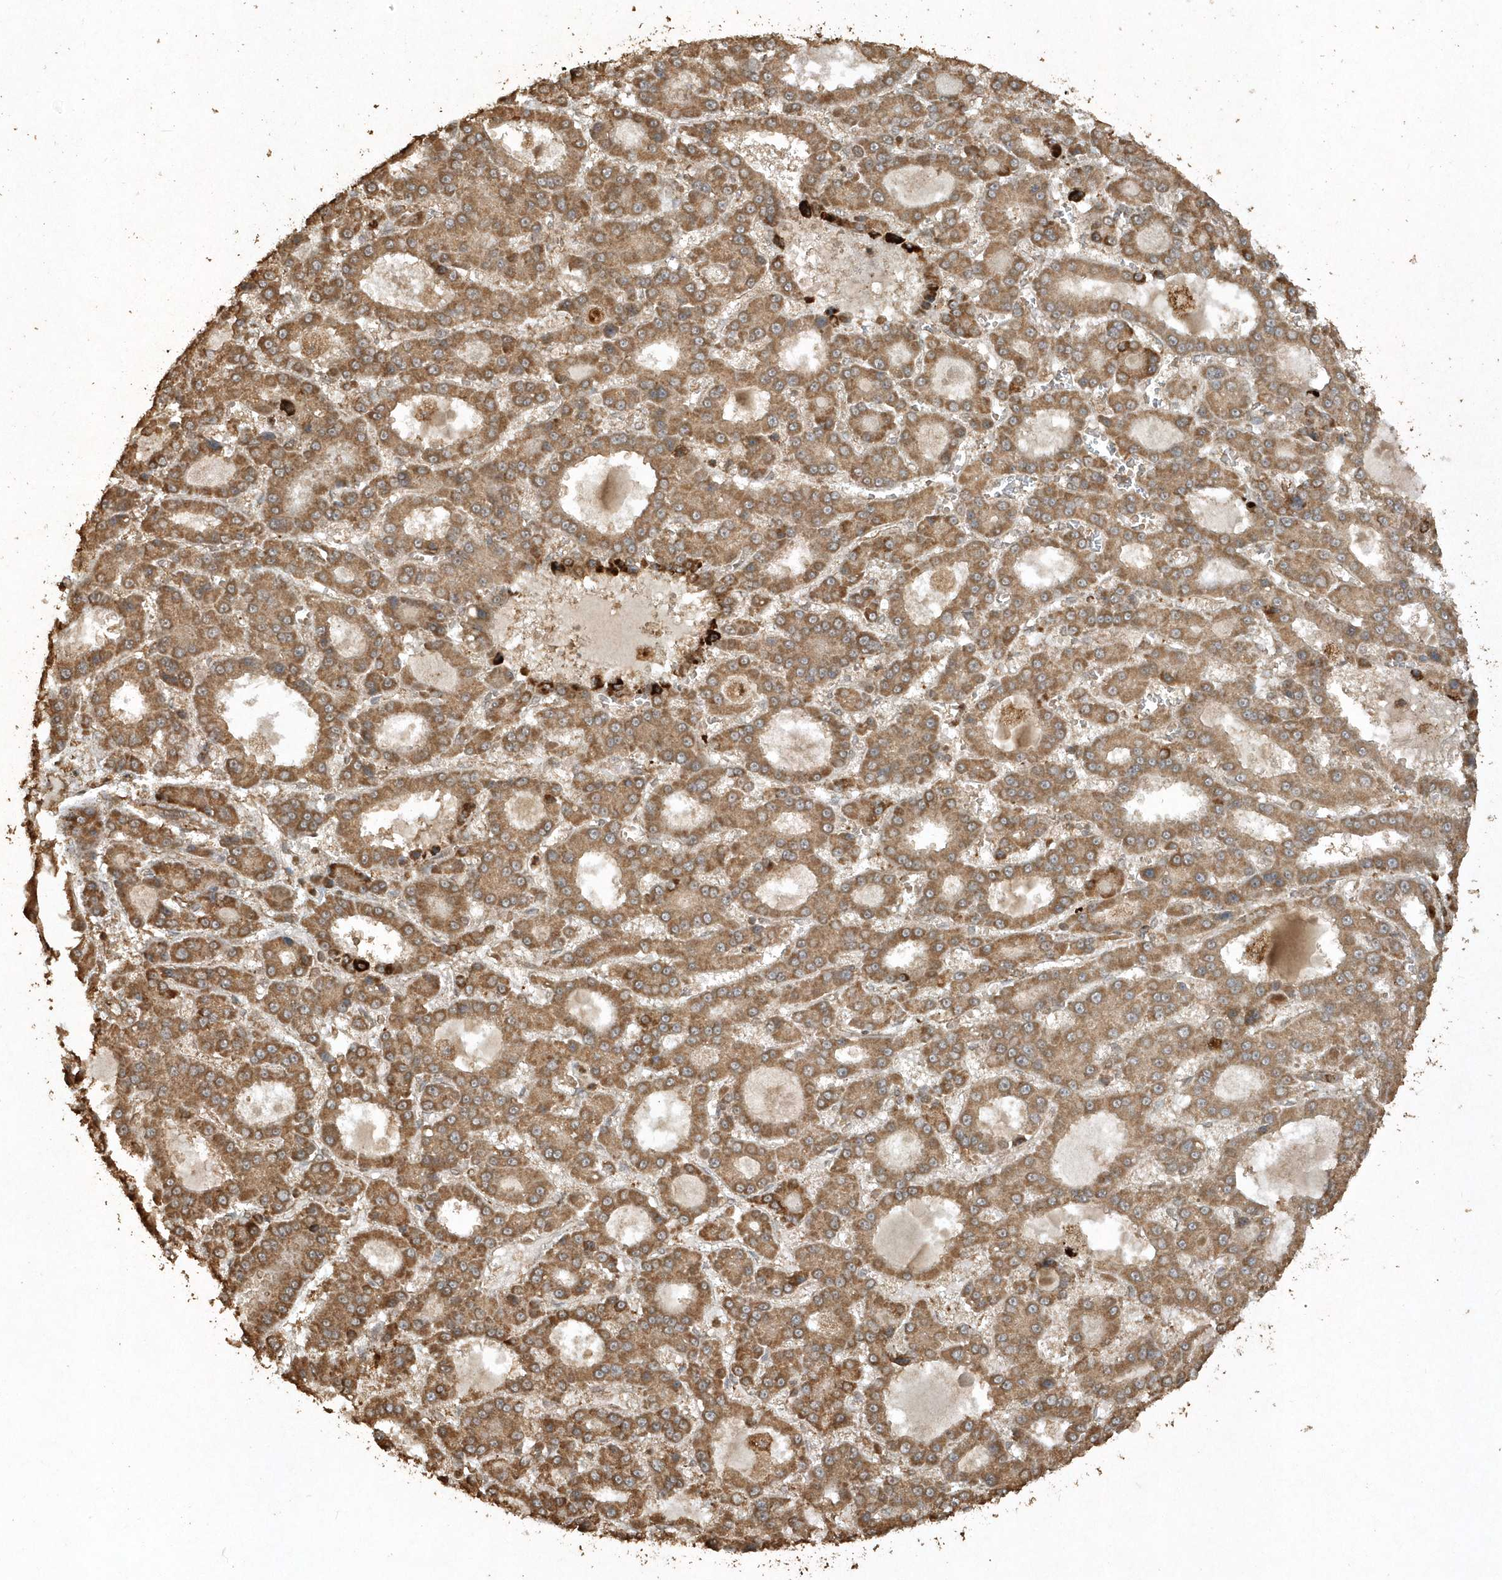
{"staining": {"intensity": "moderate", "quantity": ">75%", "location": "cytoplasmic/membranous"}, "tissue": "liver cancer", "cell_type": "Tumor cells", "image_type": "cancer", "snomed": [{"axis": "morphology", "description": "Carcinoma, Hepatocellular, NOS"}, {"axis": "topography", "description": "Liver"}], "caption": "An IHC histopathology image of neoplastic tissue is shown. Protein staining in brown highlights moderate cytoplasmic/membranous positivity in liver hepatocellular carcinoma within tumor cells.", "gene": "AVPI1", "patient": {"sex": "male", "age": 70}}